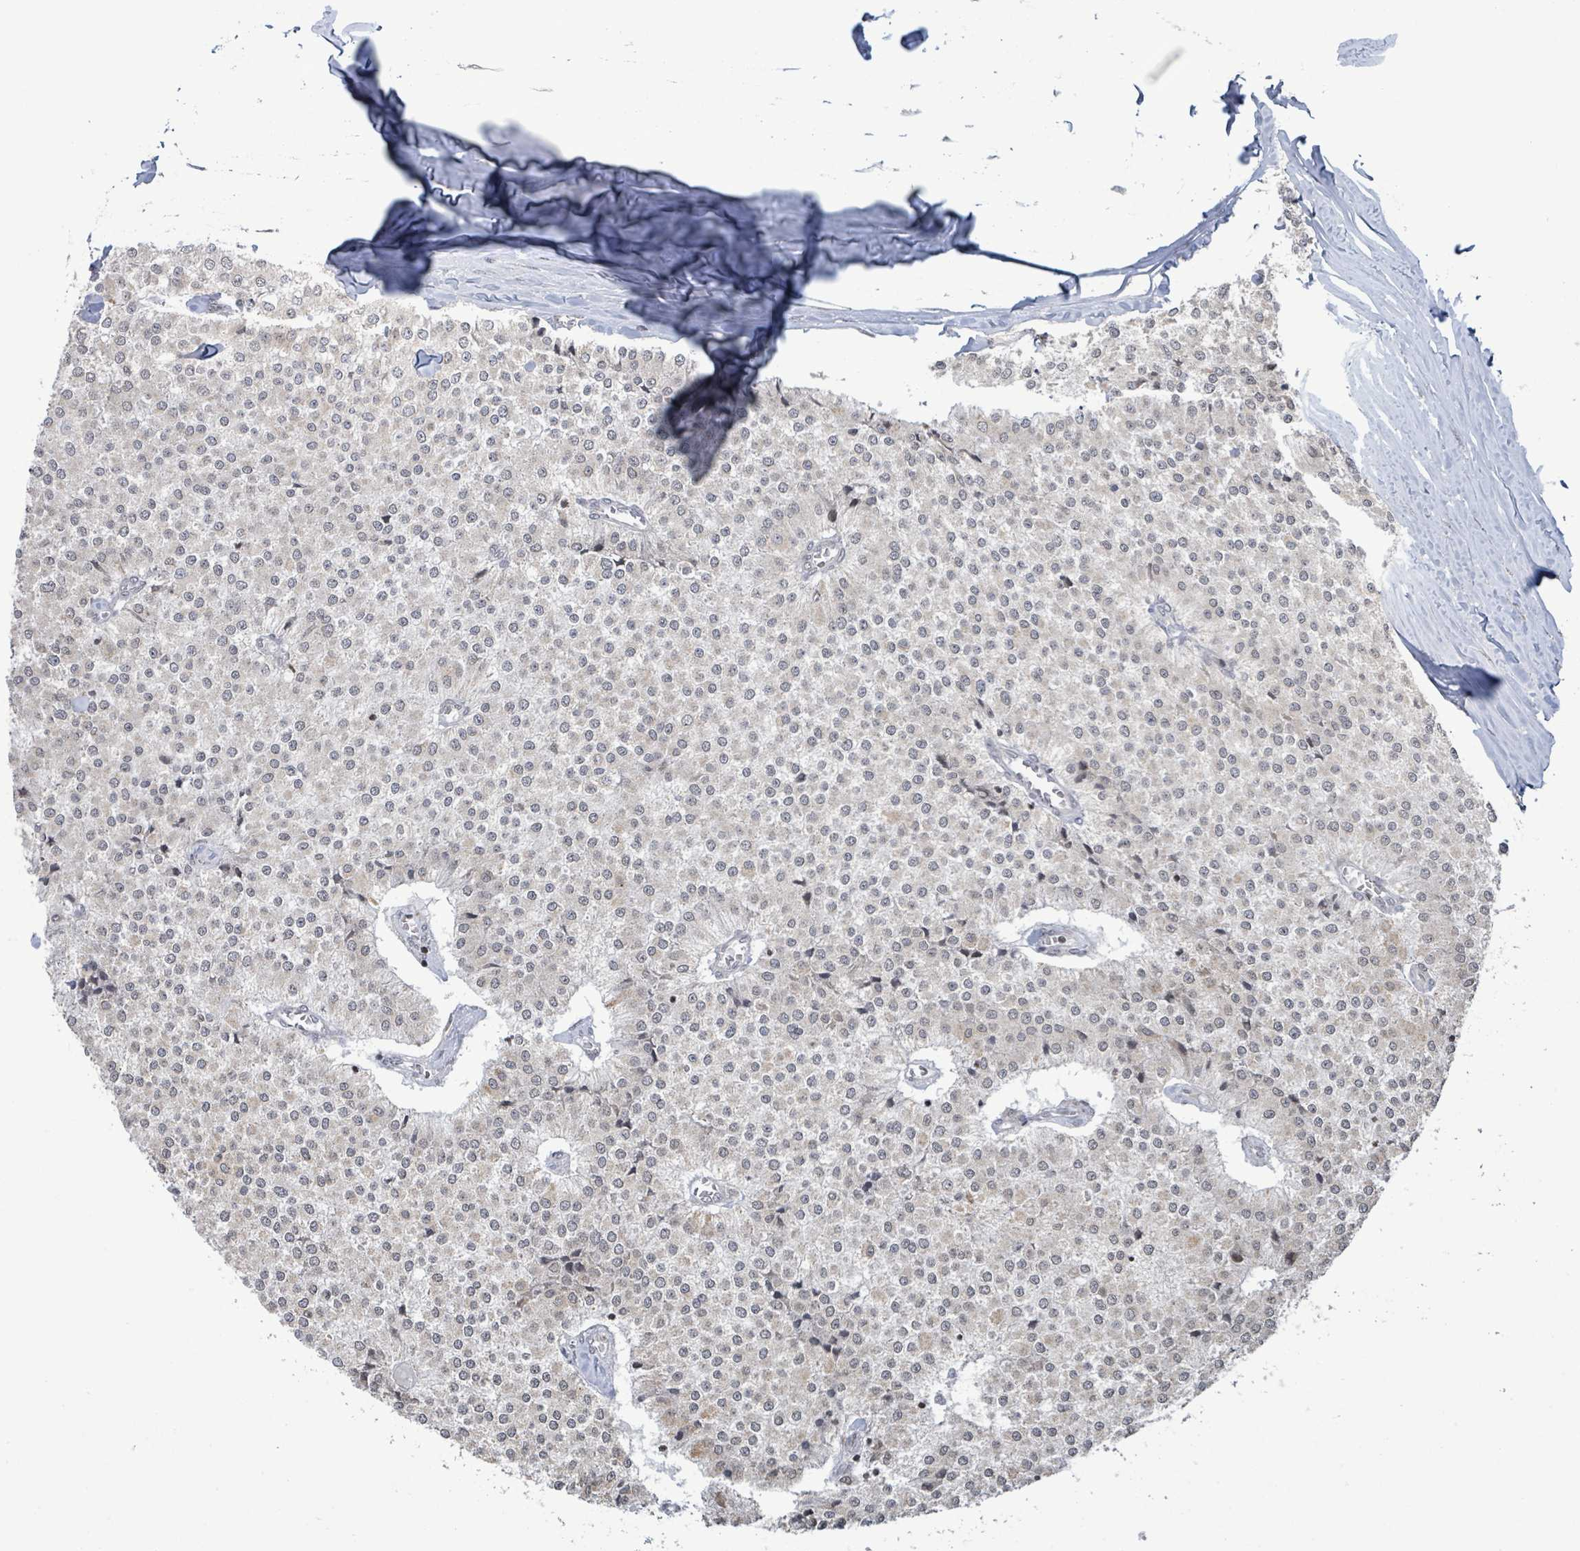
{"staining": {"intensity": "negative", "quantity": "none", "location": "none"}, "tissue": "carcinoid", "cell_type": "Tumor cells", "image_type": "cancer", "snomed": [{"axis": "morphology", "description": "Carcinoid, malignant, NOS"}, {"axis": "topography", "description": "Colon"}], "caption": "Carcinoid was stained to show a protein in brown. There is no significant staining in tumor cells.", "gene": "SBF2", "patient": {"sex": "female", "age": 52}}